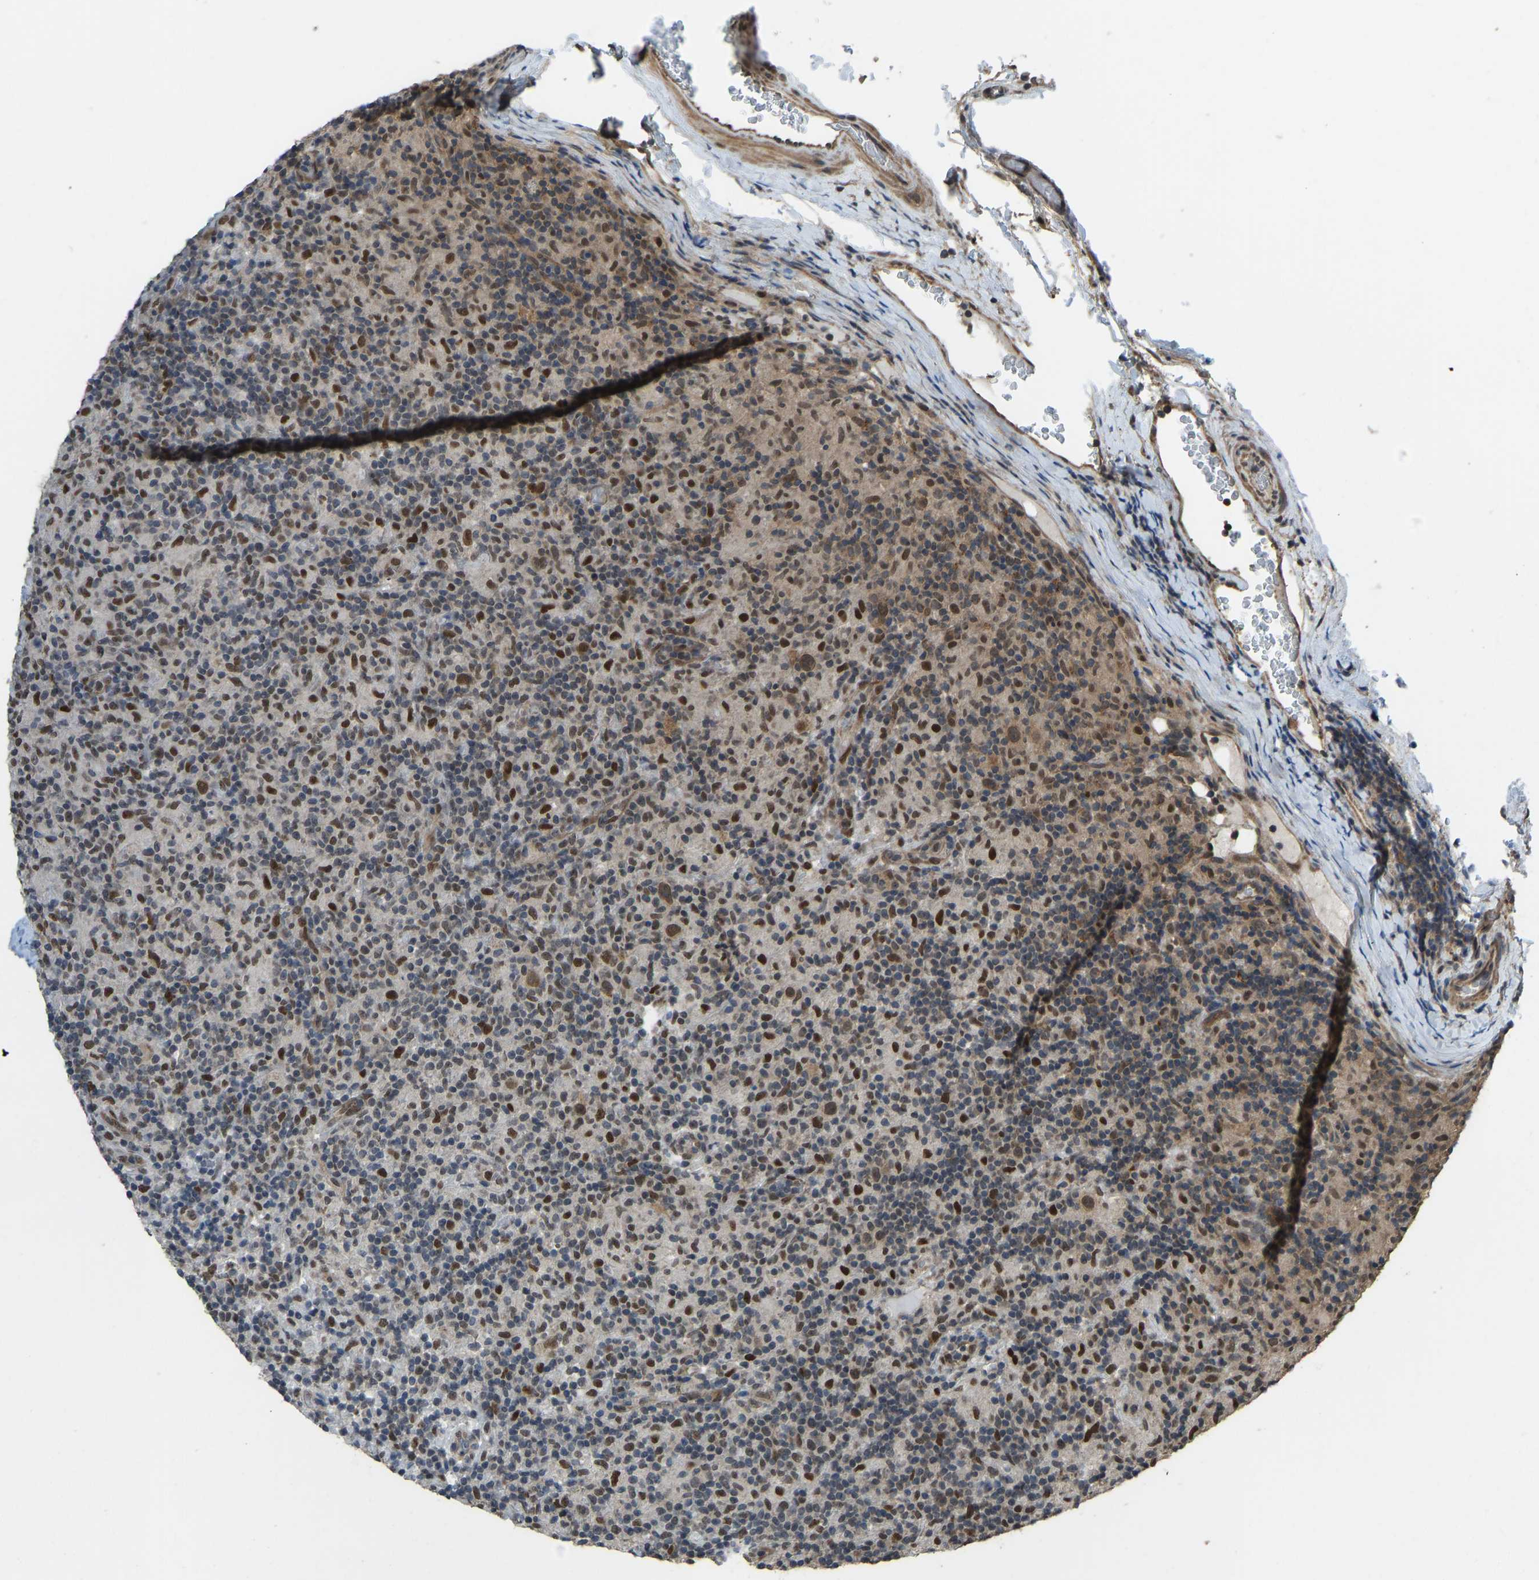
{"staining": {"intensity": "moderate", "quantity": ">75%", "location": "nuclear"}, "tissue": "lymphoma", "cell_type": "Tumor cells", "image_type": "cancer", "snomed": [{"axis": "morphology", "description": "Hodgkin's disease, NOS"}, {"axis": "topography", "description": "Lymph node"}], "caption": "IHC photomicrograph of neoplastic tissue: human lymphoma stained using immunohistochemistry reveals medium levels of moderate protein expression localized specifically in the nuclear of tumor cells, appearing as a nuclear brown color.", "gene": "KPNA6", "patient": {"sex": "male", "age": 70}}